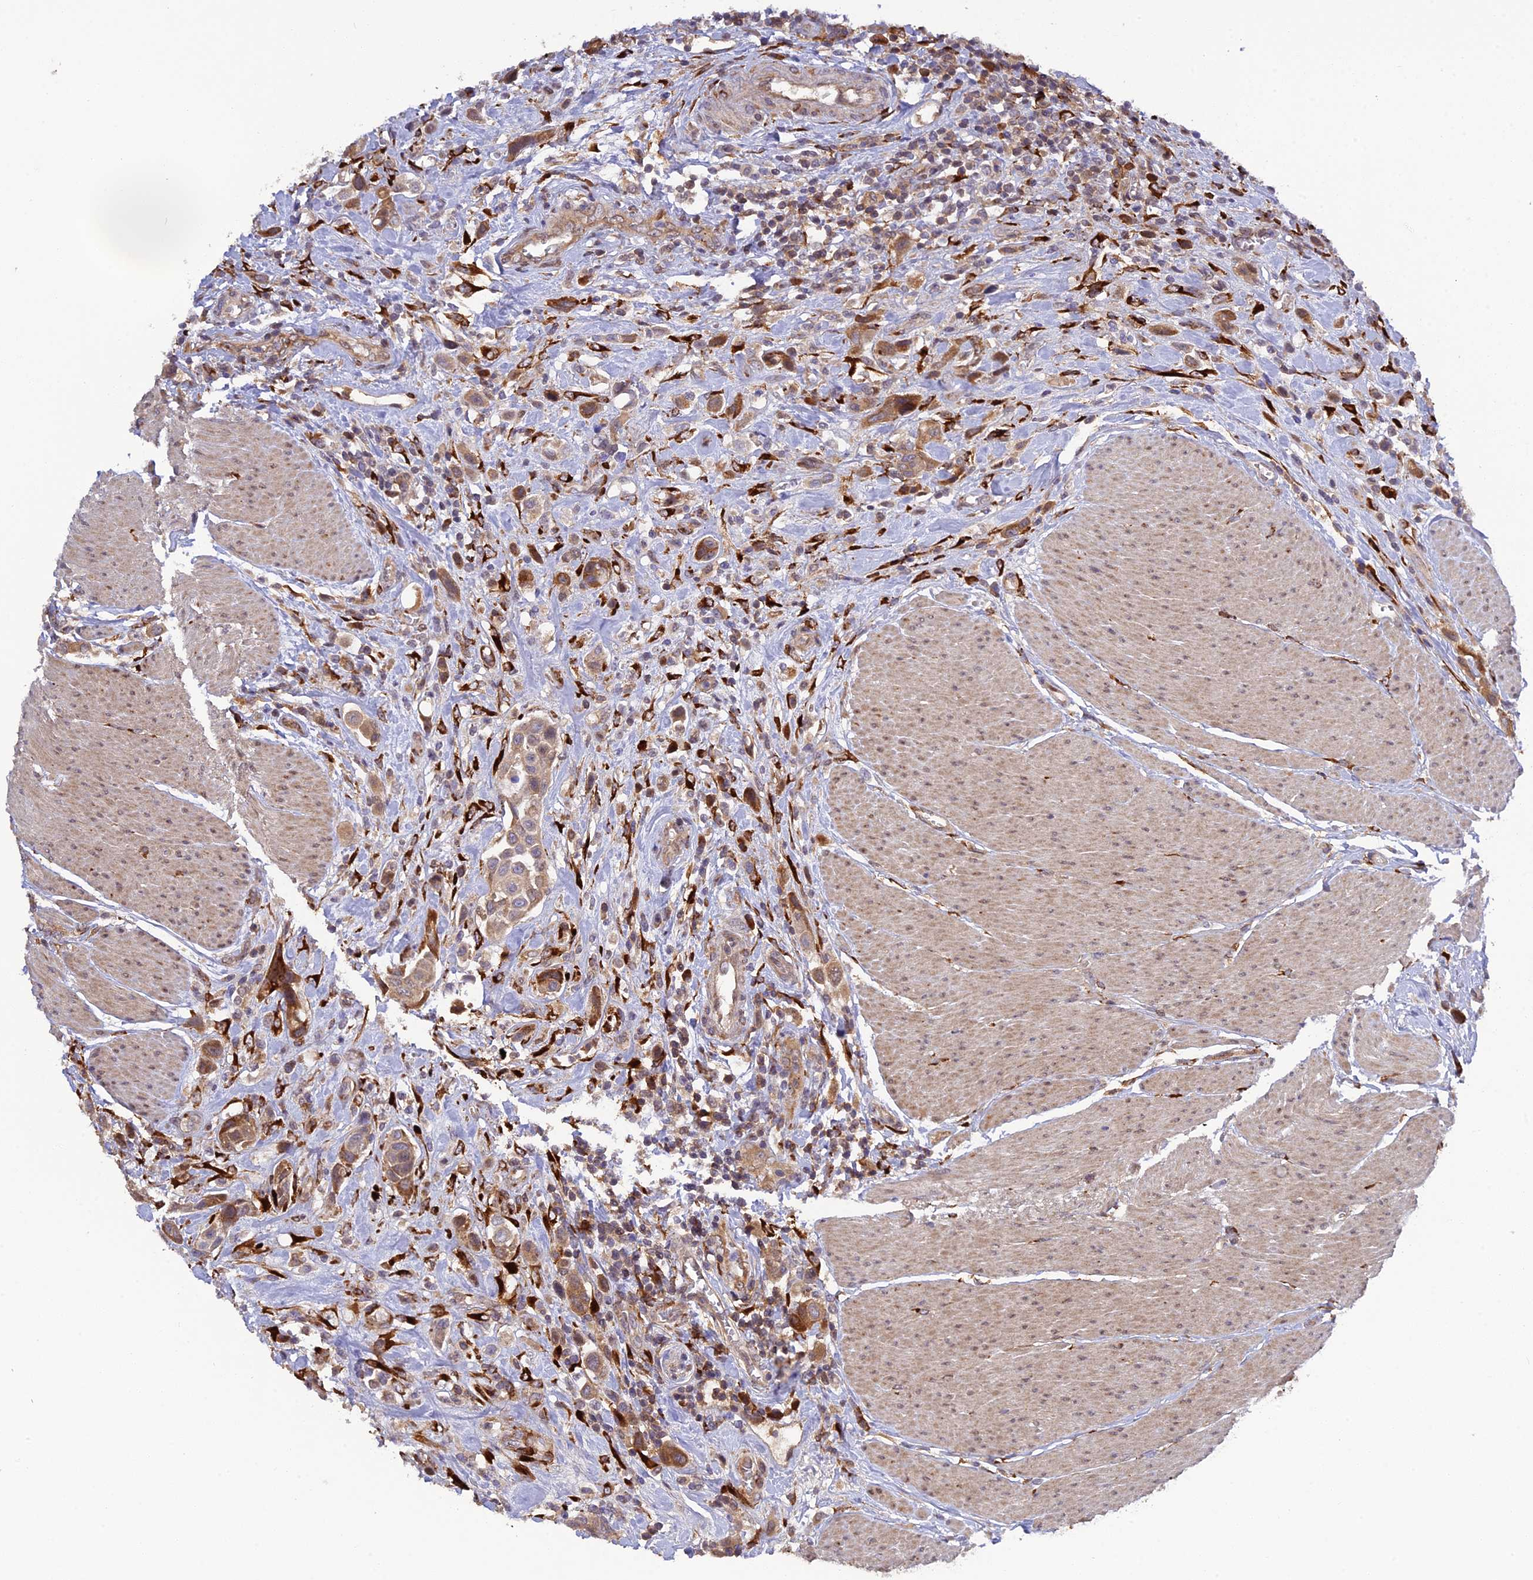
{"staining": {"intensity": "moderate", "quantity": ">75%", "location": "cytoplasmic/membranous"}, "tissue": "urothelial cancer", "cell_type": "Tumor cells", "image_type": "cancer", "snomed": [{"axis": "morphology", "description": "Urothelial carcinoma, High grade"}, {"axis": "topography", "description": "Urinary bladder"}], "caption": "Moderate cytoplasmic/membranous protein expression is present in approximately >75% of tumor cells in high-grade urothelial carcinoma.", "gene": "P3H3", "patient": {"sex": "male", "age": 50}}